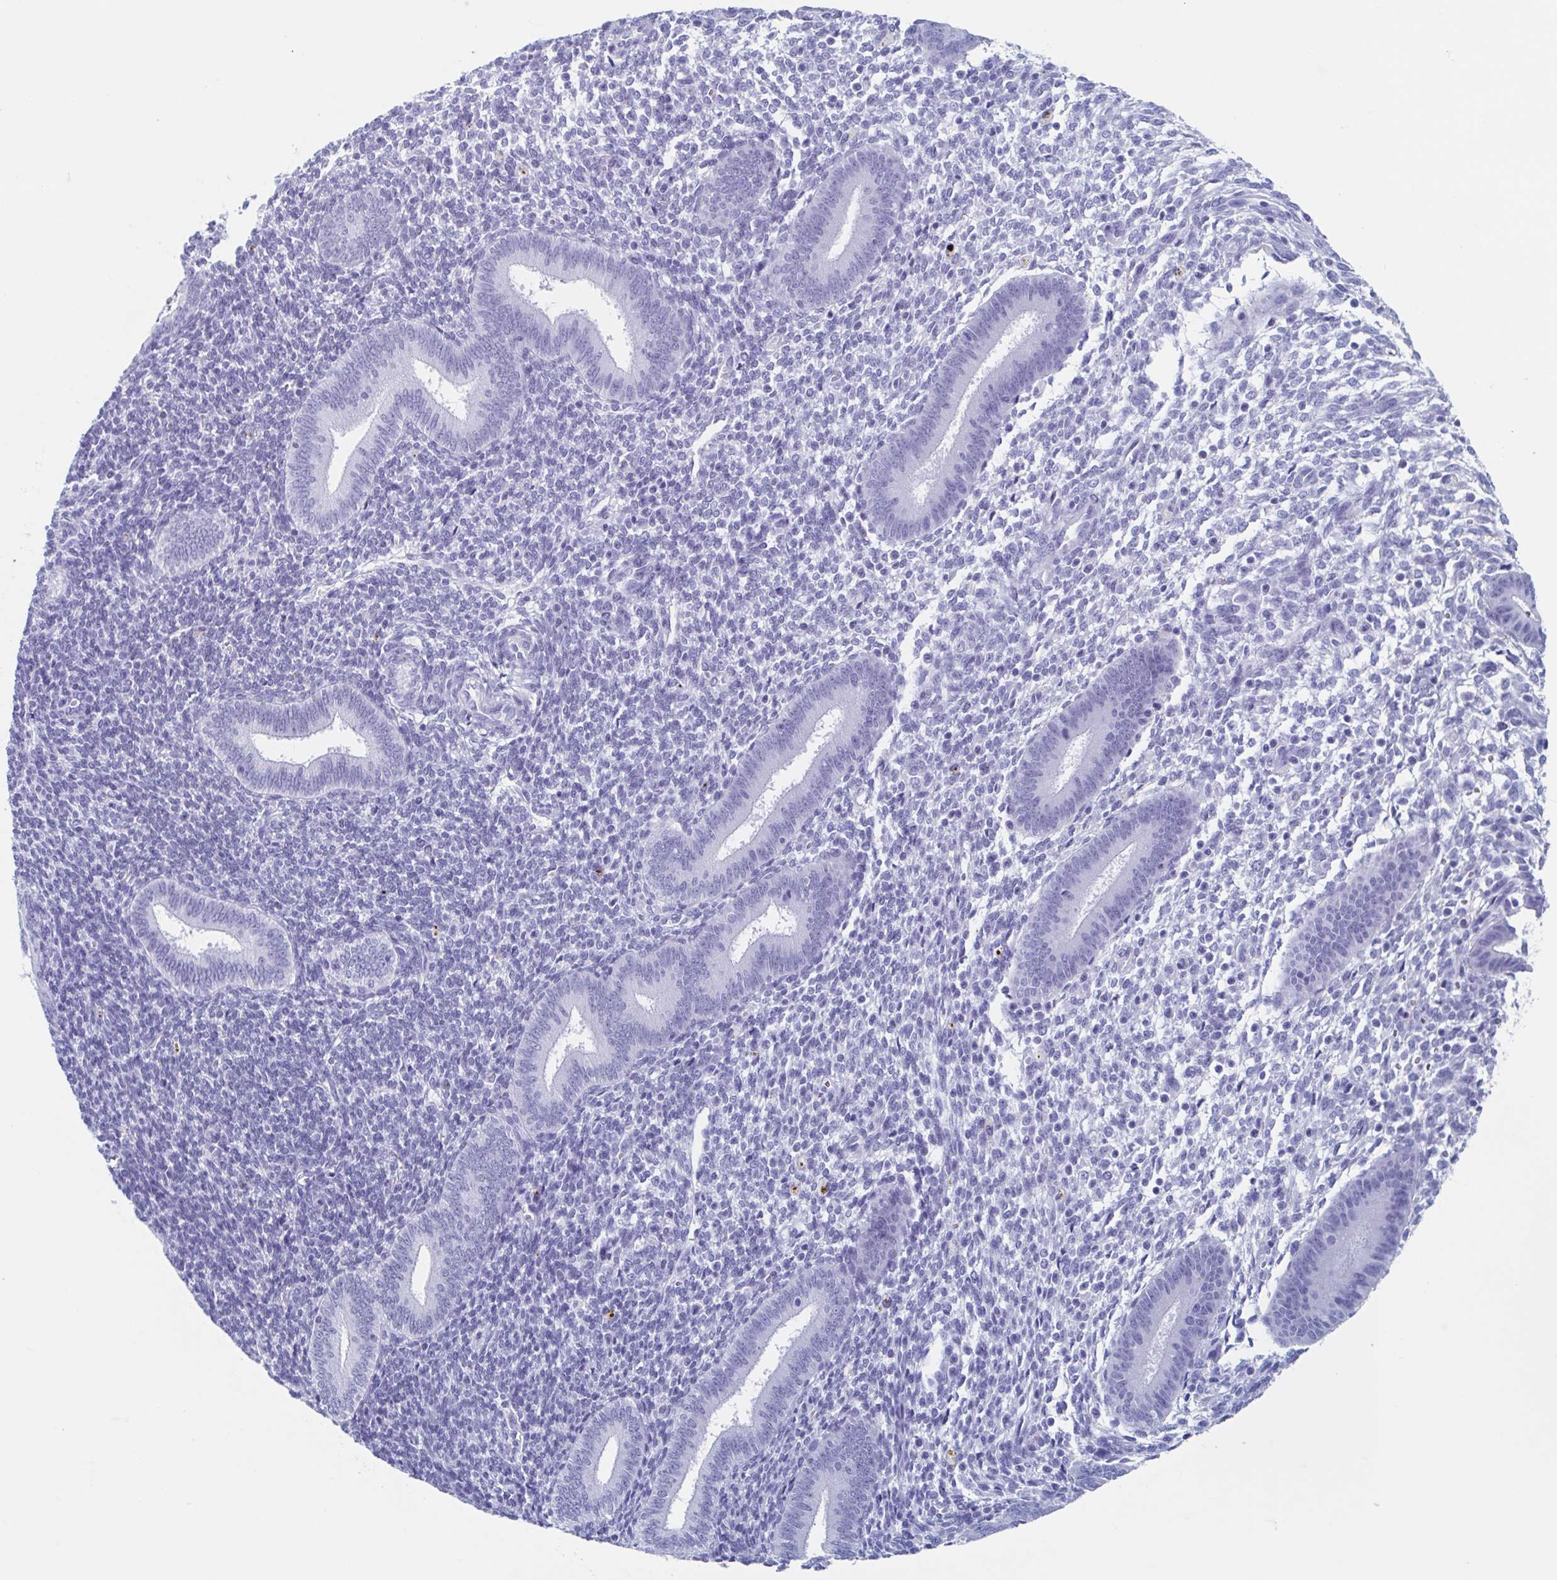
{"staining": {"intensity": "negative", "quantity": "none", "location": "none"}, "tissue": "endometrium", "cell_type": "Cells in endometrial stroma", "image_type": "normal", "snomed": [{"axis": "morphology", "description": "Normal tissue, NOS"}, {"axis": "topography", "description": "Endometrium"}], "caption": "Immunohistochemistry of unremarkable human endometrium exhibits no positivity in cells in endometrial stroma. (DAB (3,3'-diaminobenzidine) immunohistochemistry (IHC) visualized using brightfield microscopy, high magnification).", "gene": "HDGFL1", "patient": {"sex": "female", "age": 25}}